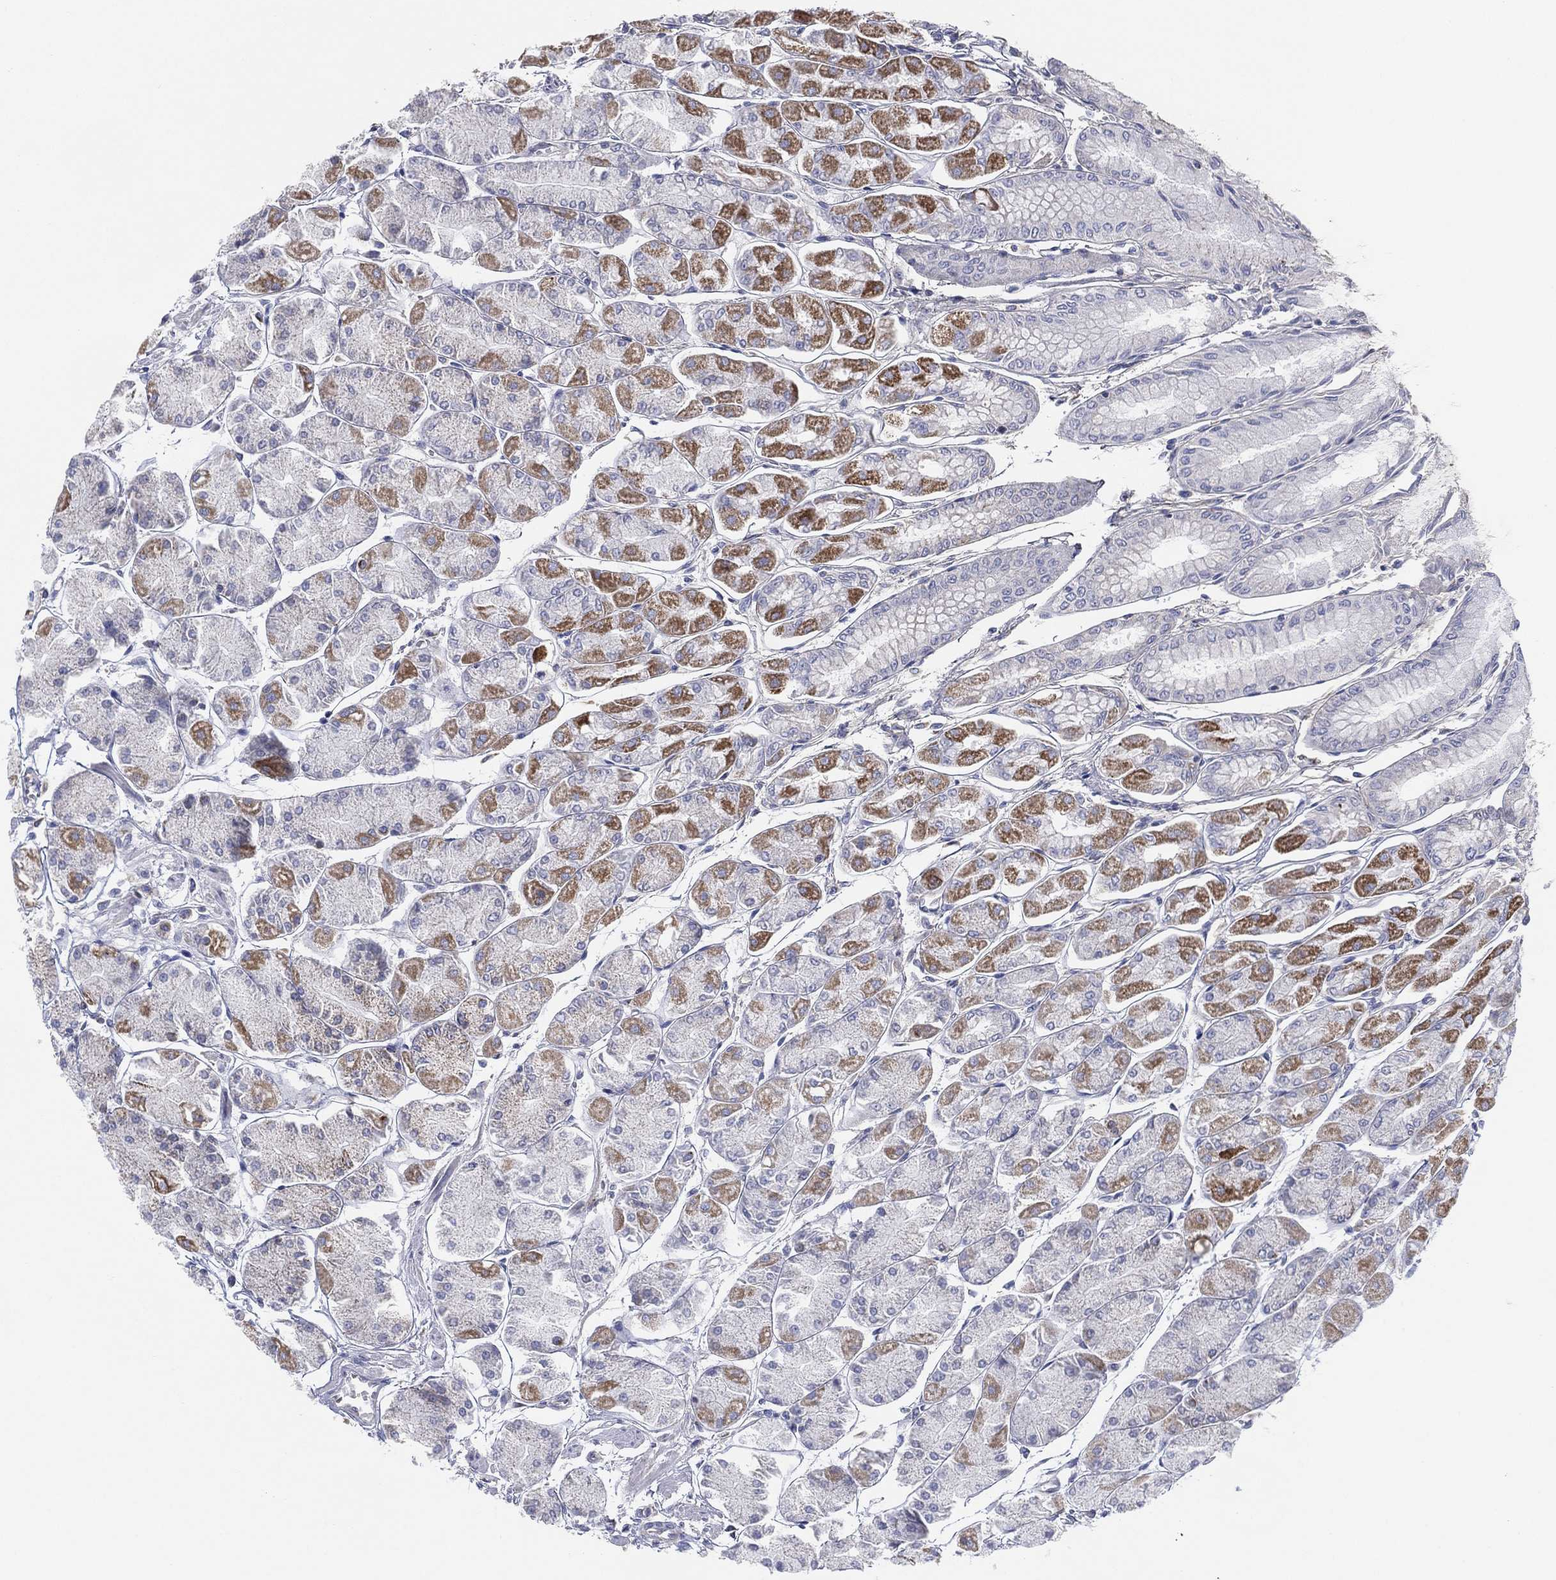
{"staining": {"intensity": "strong", "quantity": "<25%", "location": "cytoplasmic/membranous"}, "tissue": "stomach", "cell_type": "Glandular cells", "image_type": "normal", "snomed": [{"axis": "morphology", "description": "Normal tissue, NOS"}, {"axis": "topography", "description": "Stomach, upper"}], "caption": "Immunohistochemical staining of normal human stomach reveals medium levels of strong cytoplasmic/membranous expression in about <25% of glandular cells. Nuclei are stained in blue.", "gene": "INA", "patient": {"sex": "male", "age": 60}}